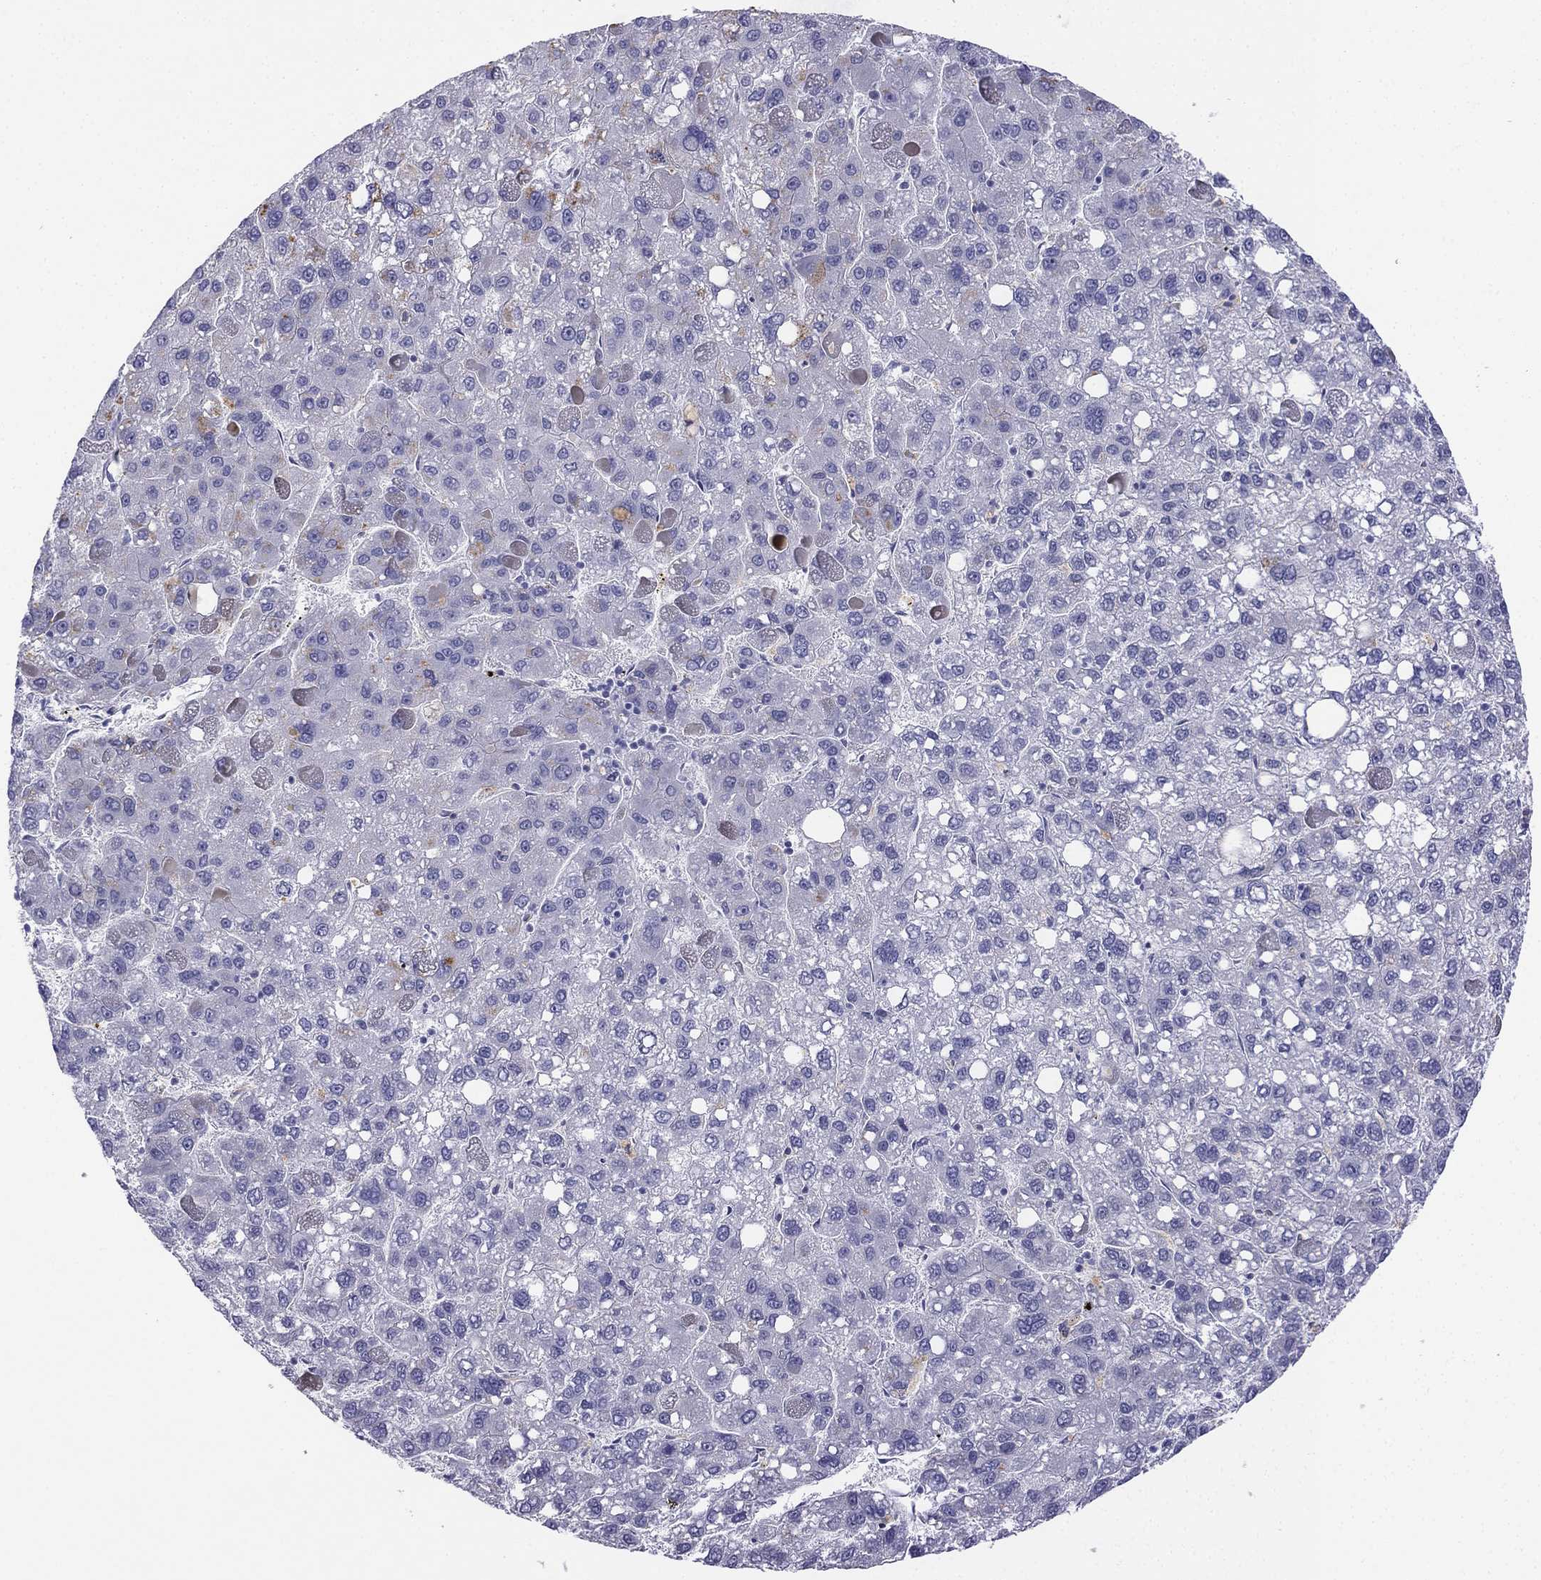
{"staining": {"intensity": "negative", "quantity": "none", "location": "none"}, "tissue": "liver cancer", "cell_type": "Tumor cells", "image_type": "cancer", "snomed": [{"axis": "morphology", "description": "Carcinoma, Hepatocellular, NOS"}, {"axis": "topography", "description": "Liver"}], "caption": "Micrograph shows no protein positivity in tumor cells of liver hepatocellular carcinoma tissue.", "gene": "ALOXE3", "patient": {"sex": "female", "age": 82}}